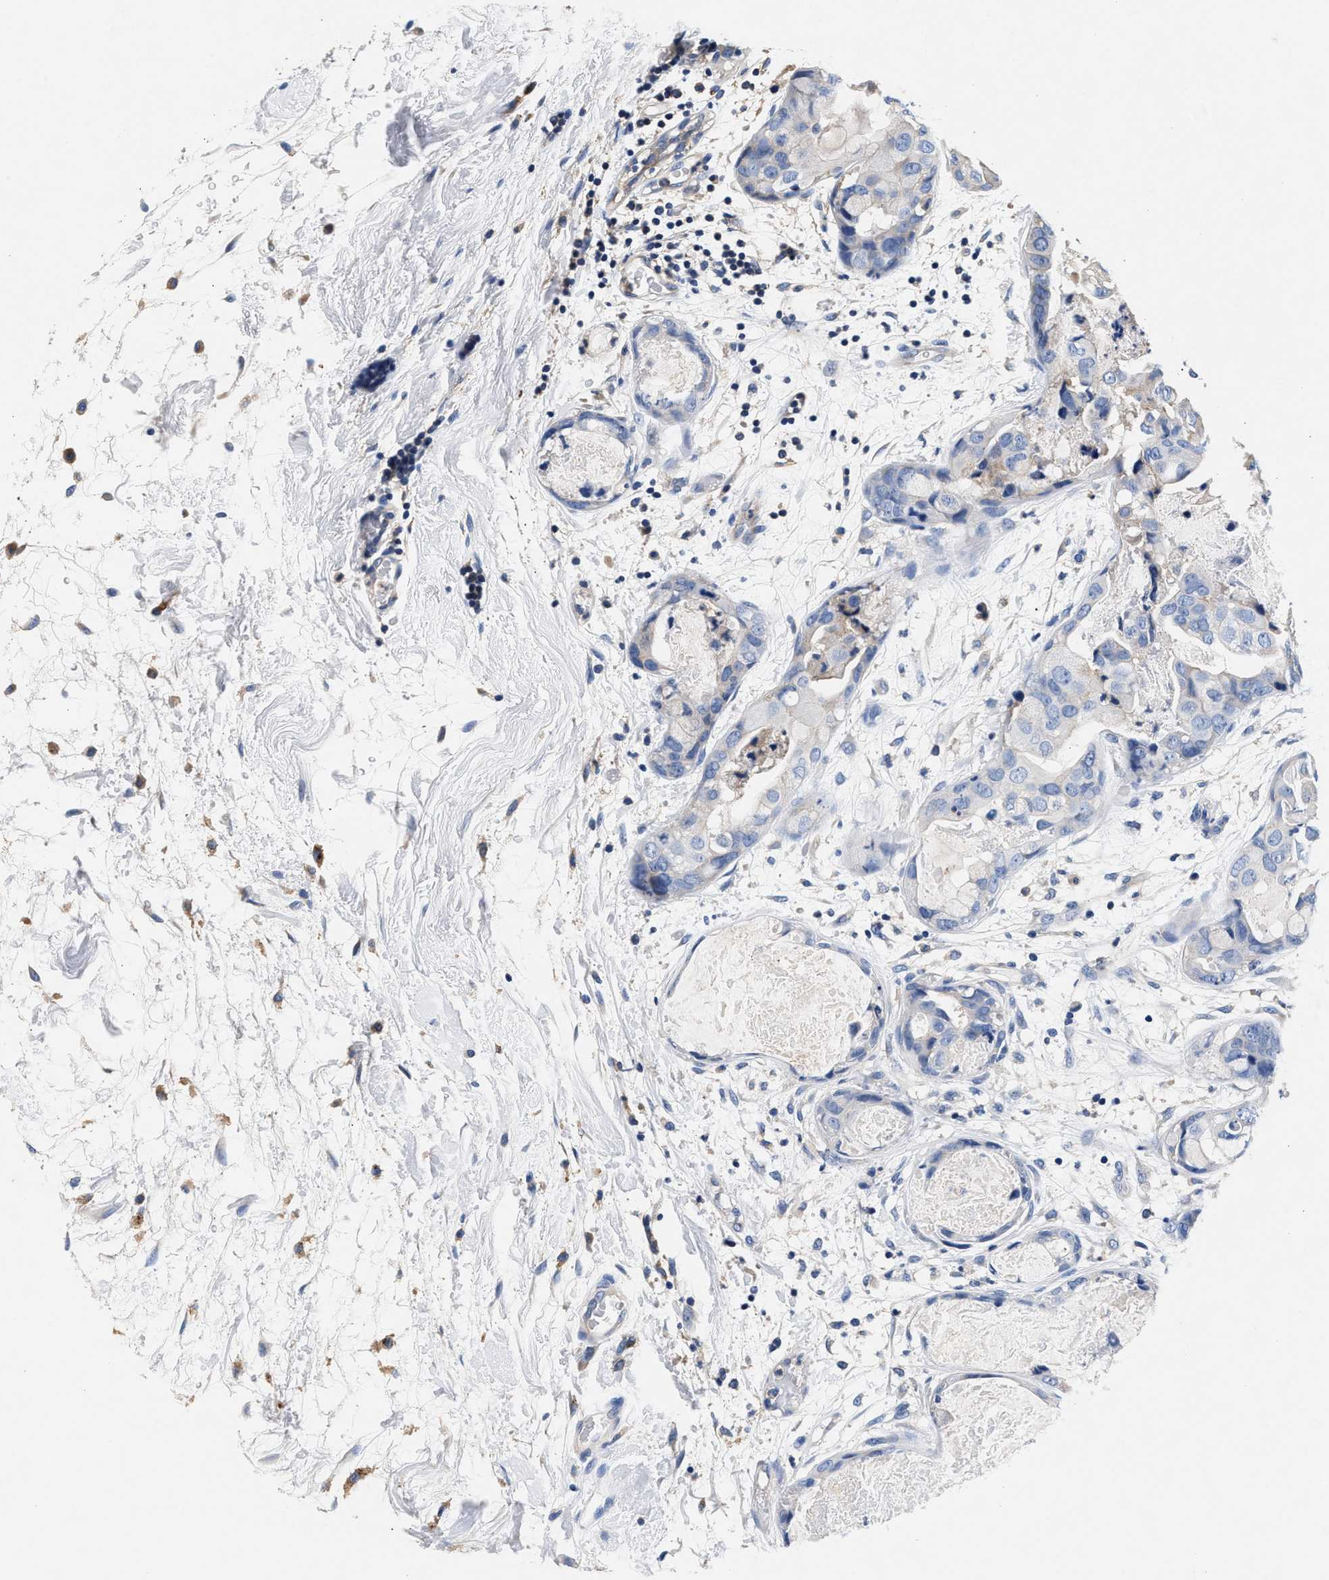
{"staining": {"intensity": "negative", "quantity": "none", "location": "none"}, "tissue": "breast cancer", "cell_type": "Tumor cells", "image_type": "cancer", "snomed": [{"axis": "morphology", "description": "Duct carcinoma"}, {"axis": "topography", "description": "Breast"}], "caption": "This is a histopathology image of immunohistochemistry (IHC) staining of breast cancer, which shows no staining in tumor cells. Brightfield microscopy of IHC stained with DAB (brown) and hematoxylin (blue), captured at high magnification.", "gene": "GNAI3", "patient": {"sex": "female", "age": 40}}